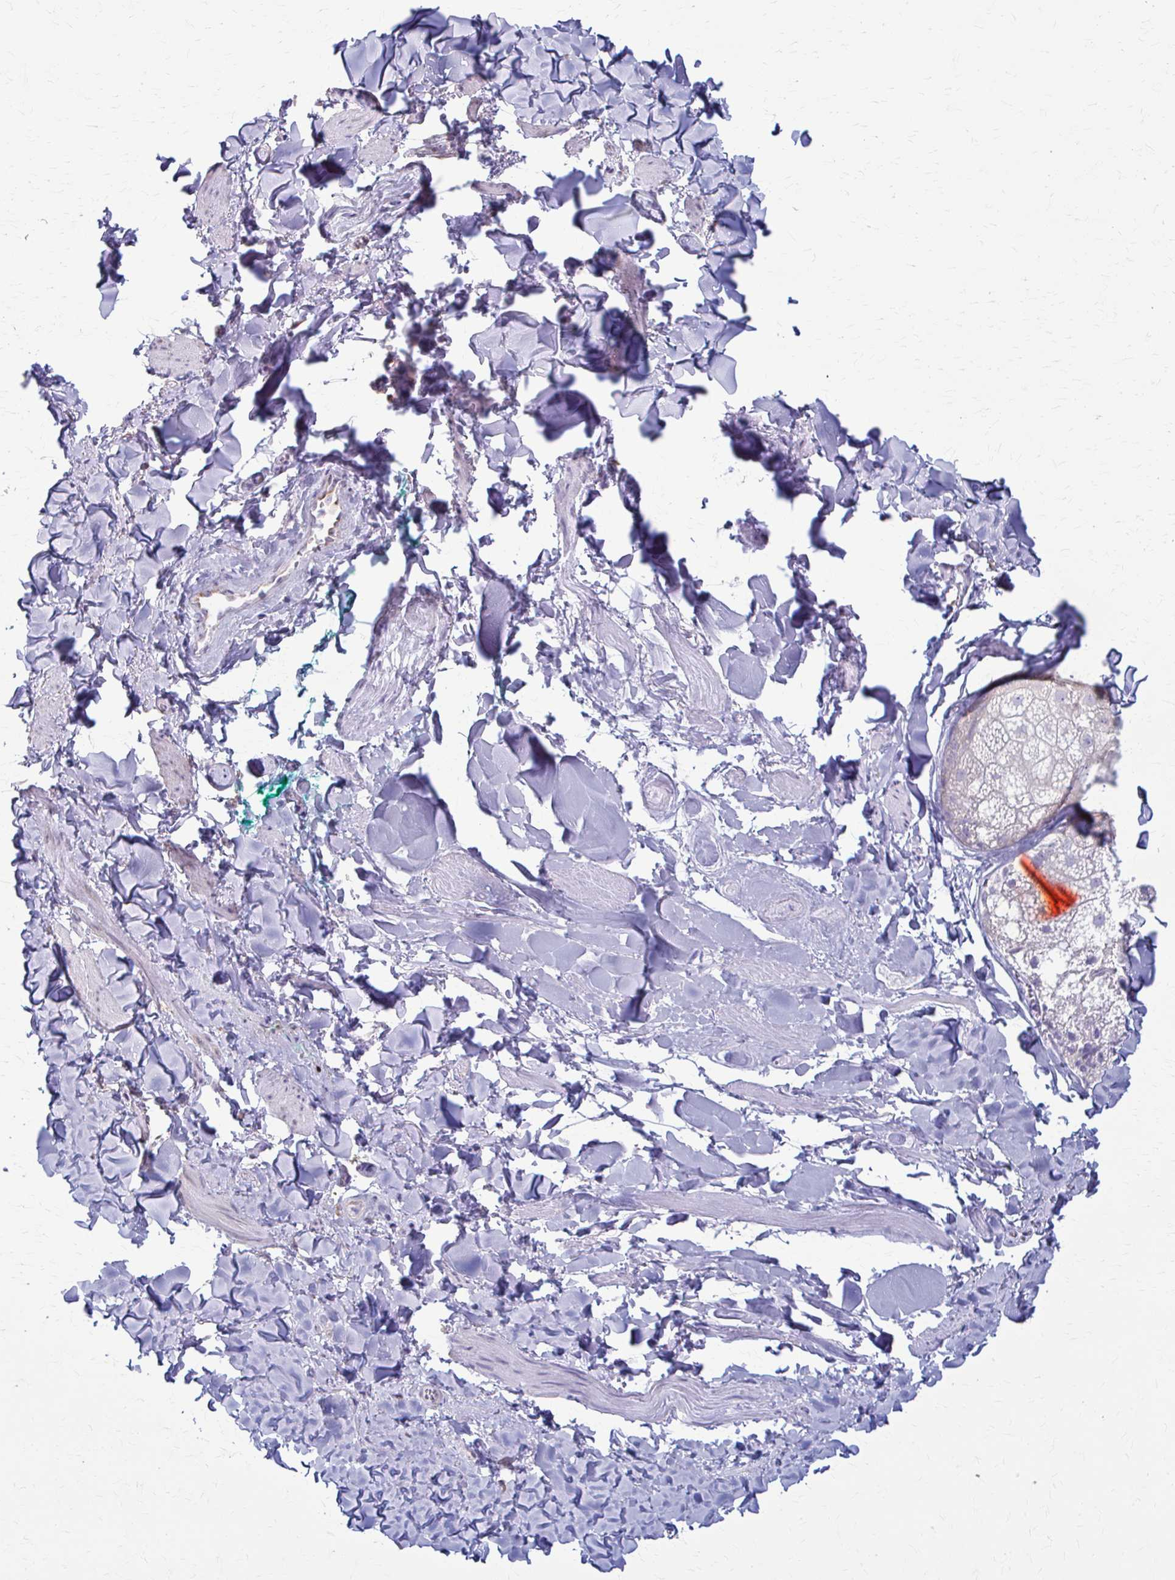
{"staining": {"intensity": "negative", "quantity": "none", "location": "none"}, "tissue": "skin", "cell_type": "Epidermal cells", "image_type": "normal", "snomed": [{"axis": "morphology", "description": "Normal tissue, NOS"}, {"axis": "topography", "description": "Vulva"}, {"axis": "topography", "description": "Peripheral nerve tissue"}], "caption": "Epidermal cells show no significant protein positivity in normal skin. (Immunohistochemistry, brightfield microscopy, high magnification).", "gene": "PRKRA", "patient": {"sex": "female", "age": 66}}